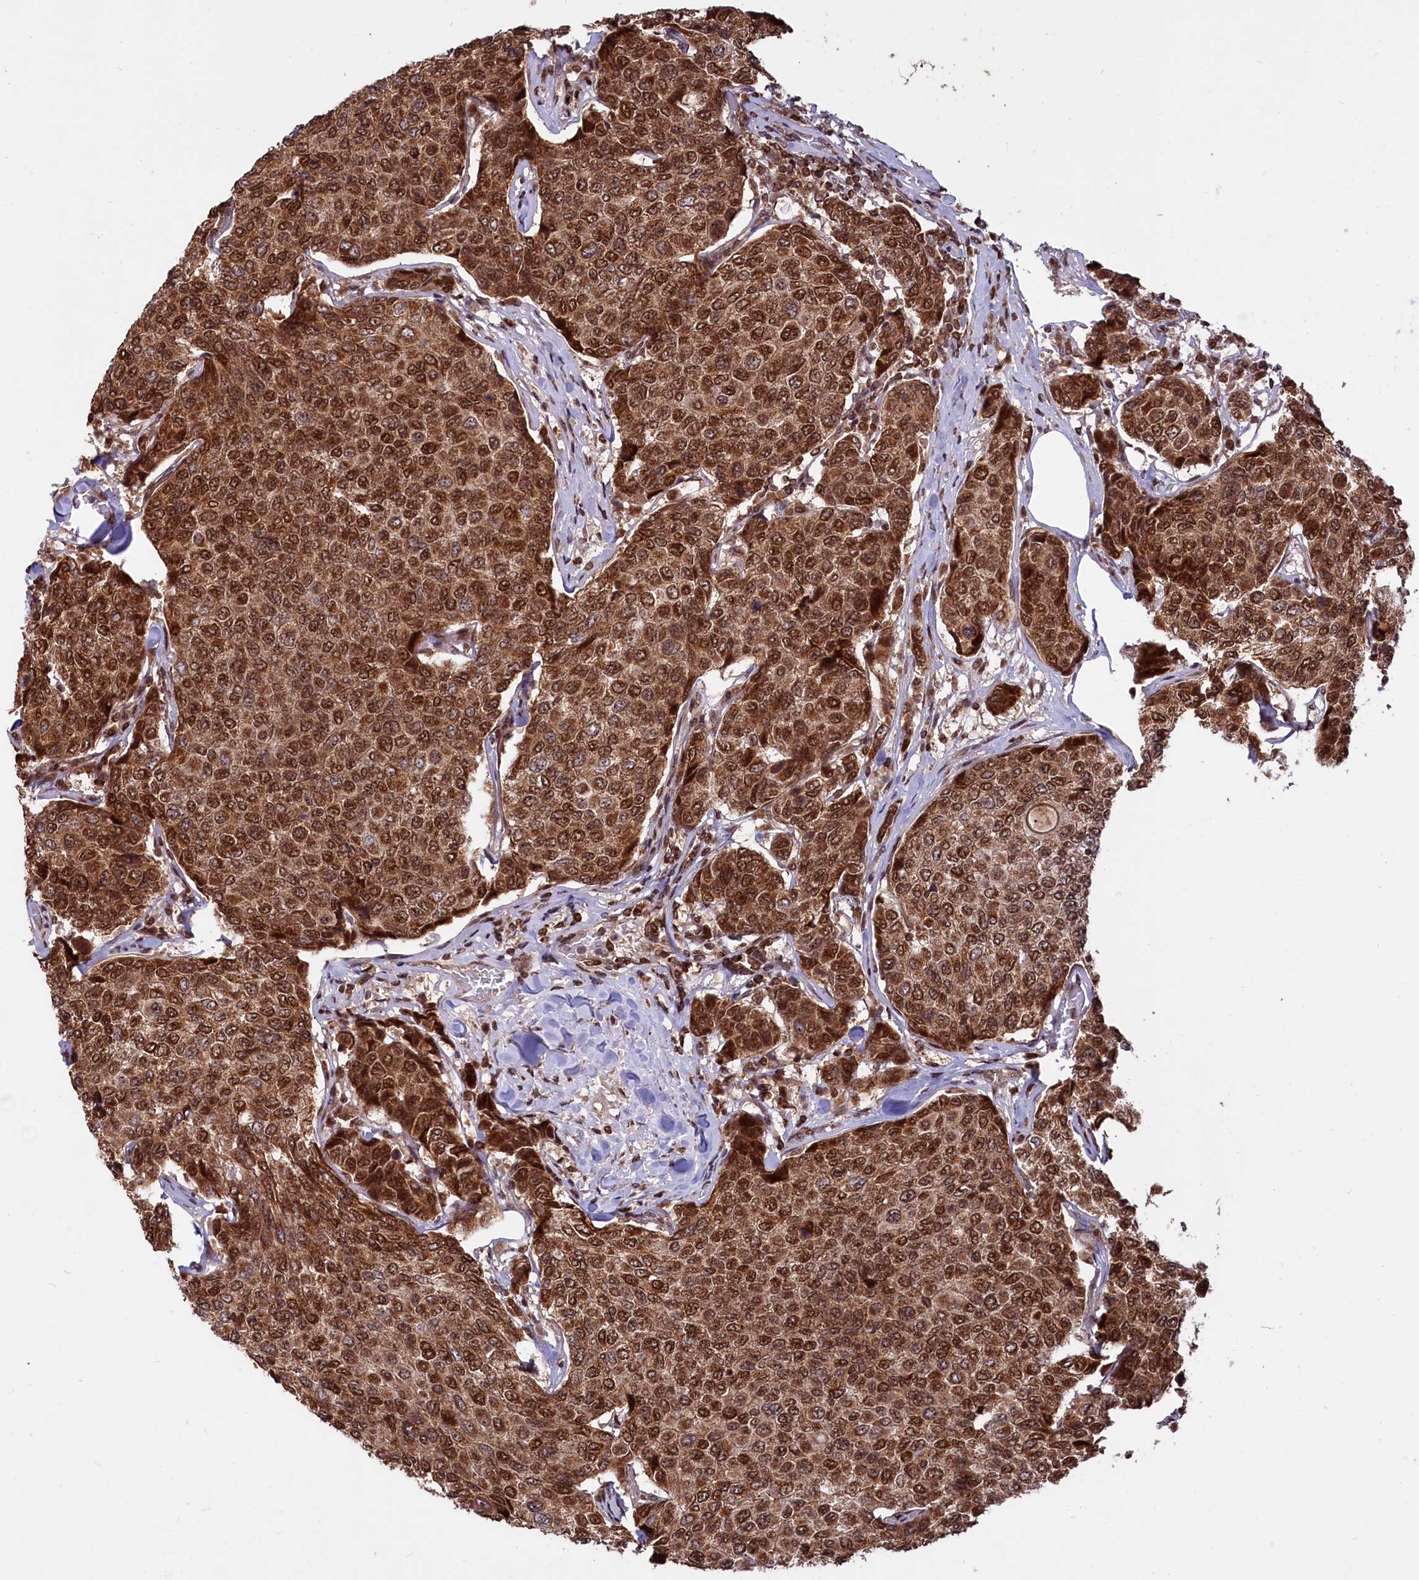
{"staining": {"intensity": "strong", "quantity": ">75%", "location": "cytoplasmic/membranous,nuclear"}, "tissue": "breast cancer", "cell_type": "Tumor cells", "image_type": "cancer", "snomed": [{"axis": "morphology", "description": "Duct carcinoma"}, {"axis": "topography", "description": "Breast"}], "caption": "The histopathology image exhibits a brown stain indicating the presence of a protein in the cytoplasmic/membranous and nuclear of tumor cells in infiltrating ductal carcinoma (breast). (Brightfield microscopy of DAB IHC at high magnification).", "gene": "PHC3", "patient": {"sex": "female", "age": 55}}